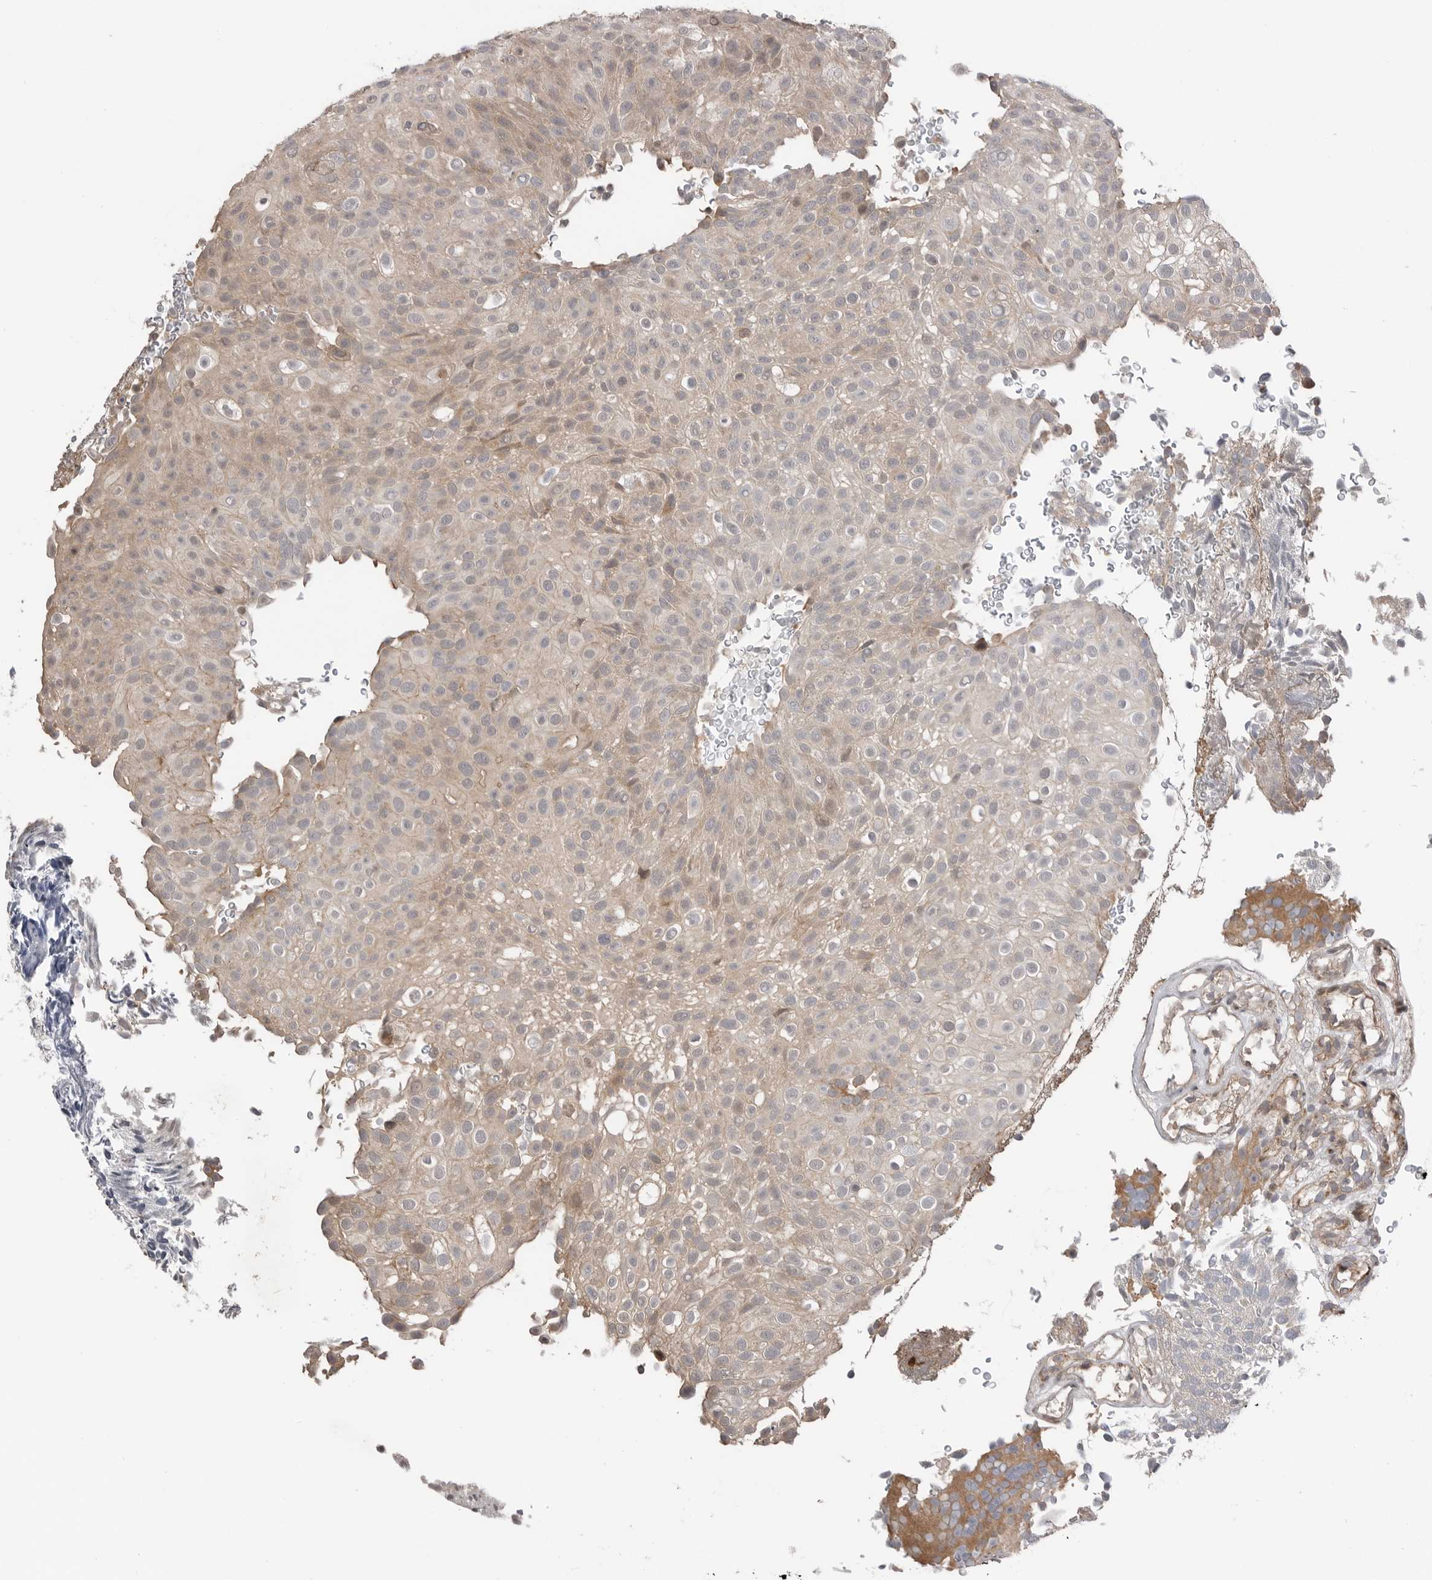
{"staining": {"intensity": "weak", "quantity": "<25%", "location": "cytoplasmic/membranous"}, "tissue": "urothelial cancer", "cell_type": "Tumor cells", "image_type": "cancer", "snomed": [{"axis": "morphology", "description": "Urothelial carcinoma, Low grade"}, {"axis": "topography", "description": "Urinary bladder"}], "caption": "Protein analysis of low-grade urothelial carcinoma reveals no significant expression in tumor cells.", "gene": "PEAK1", "patient": {"sex": "male", "age": 78}}